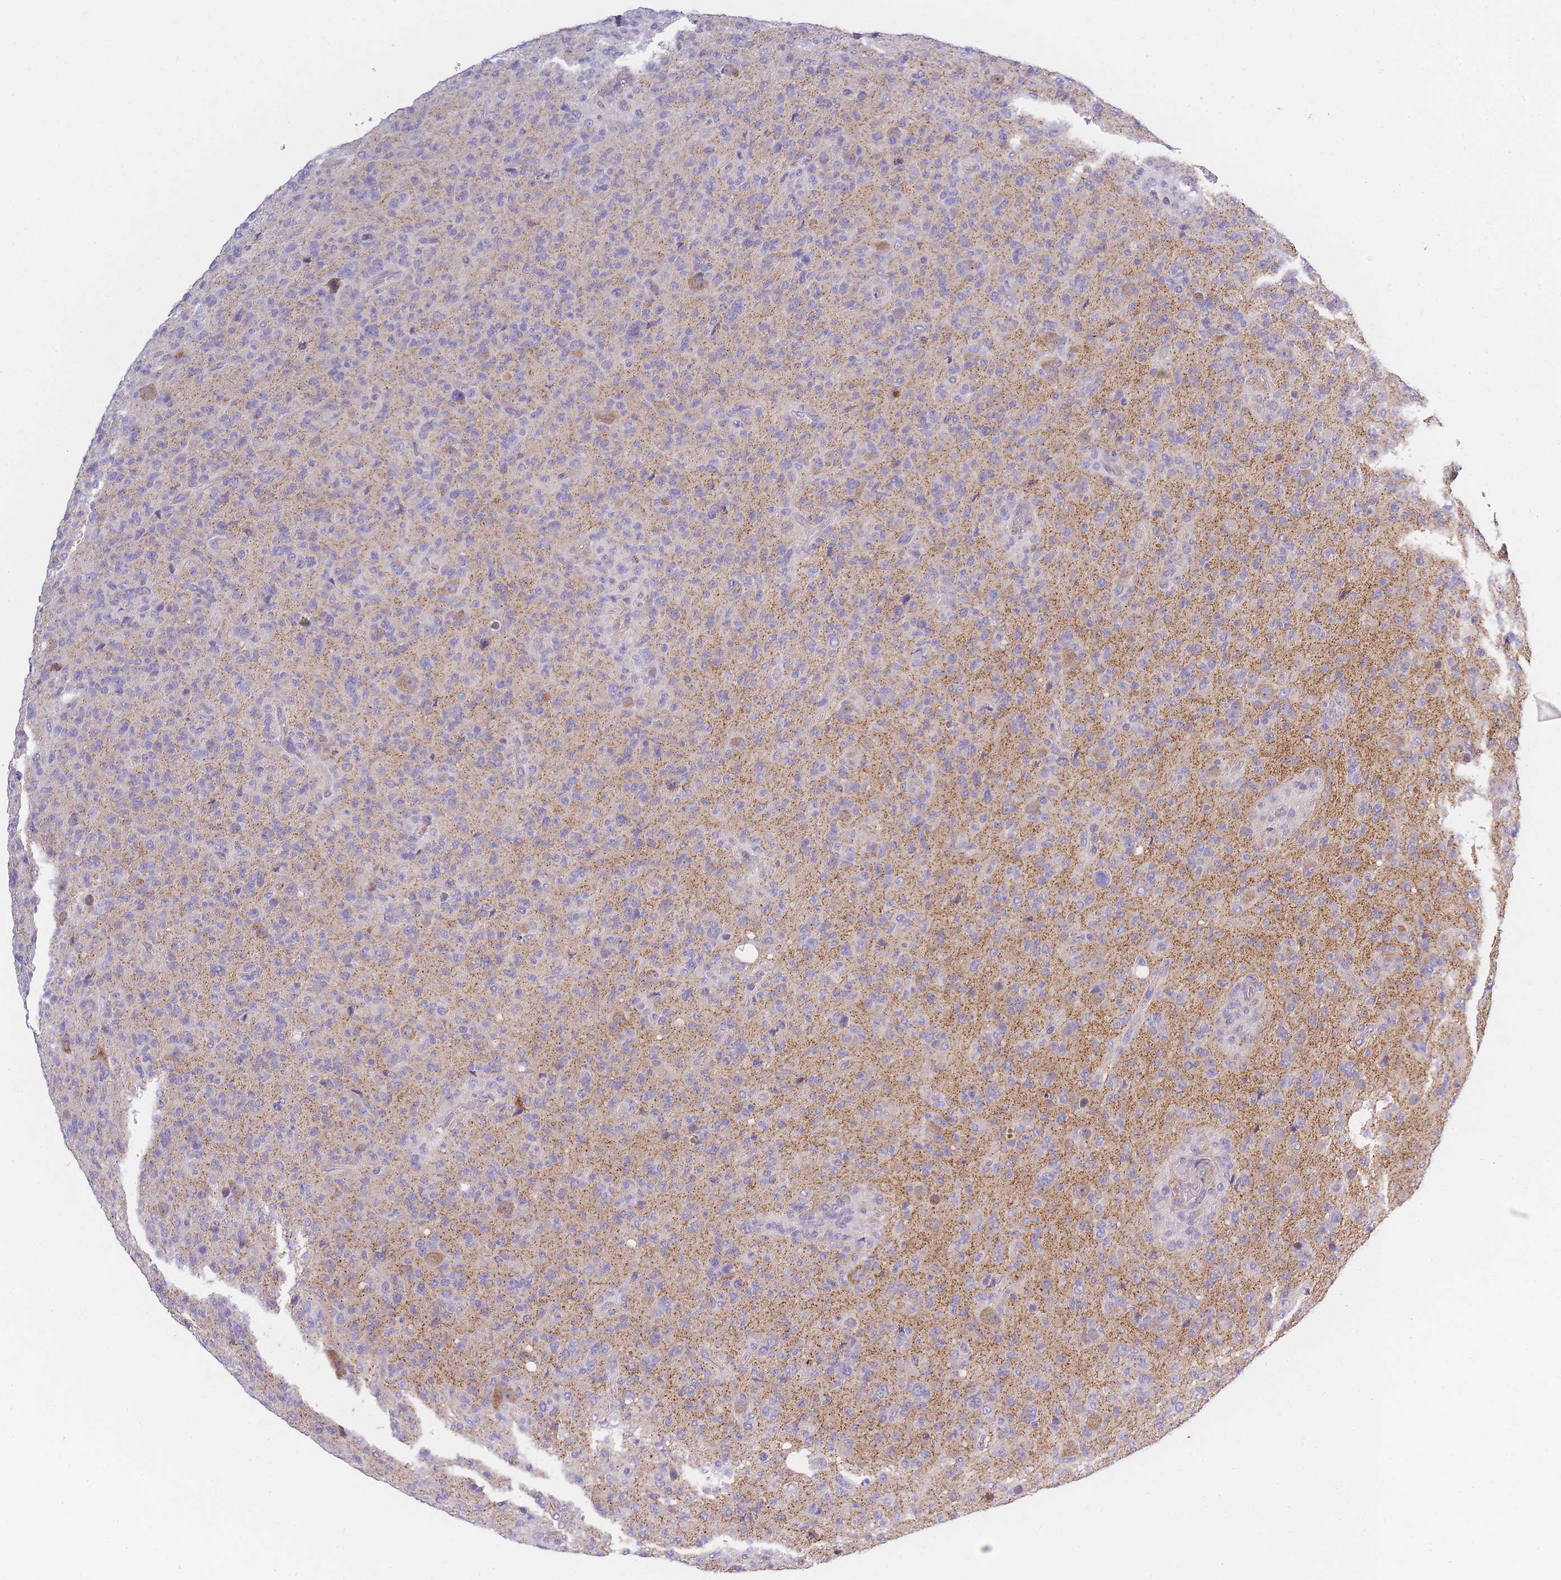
{"staining": {"intensity": "negative", "quantity": "none", "location": "none"}, "tissue": "glioma", "cell_type": "Tumor cells", "image_type": "cancer", "snomed": [{"axis": "morphology", "description": "Glioma, malignant, High grade"}, {"axis": "topography", "description": "Brain"}], "caption": "This is an immunohistochemistry histopathology image of glioma. There is no staining in tumor cells.", "gene": "AP3M2", "patient": {"sex": "female", "age": 57}}